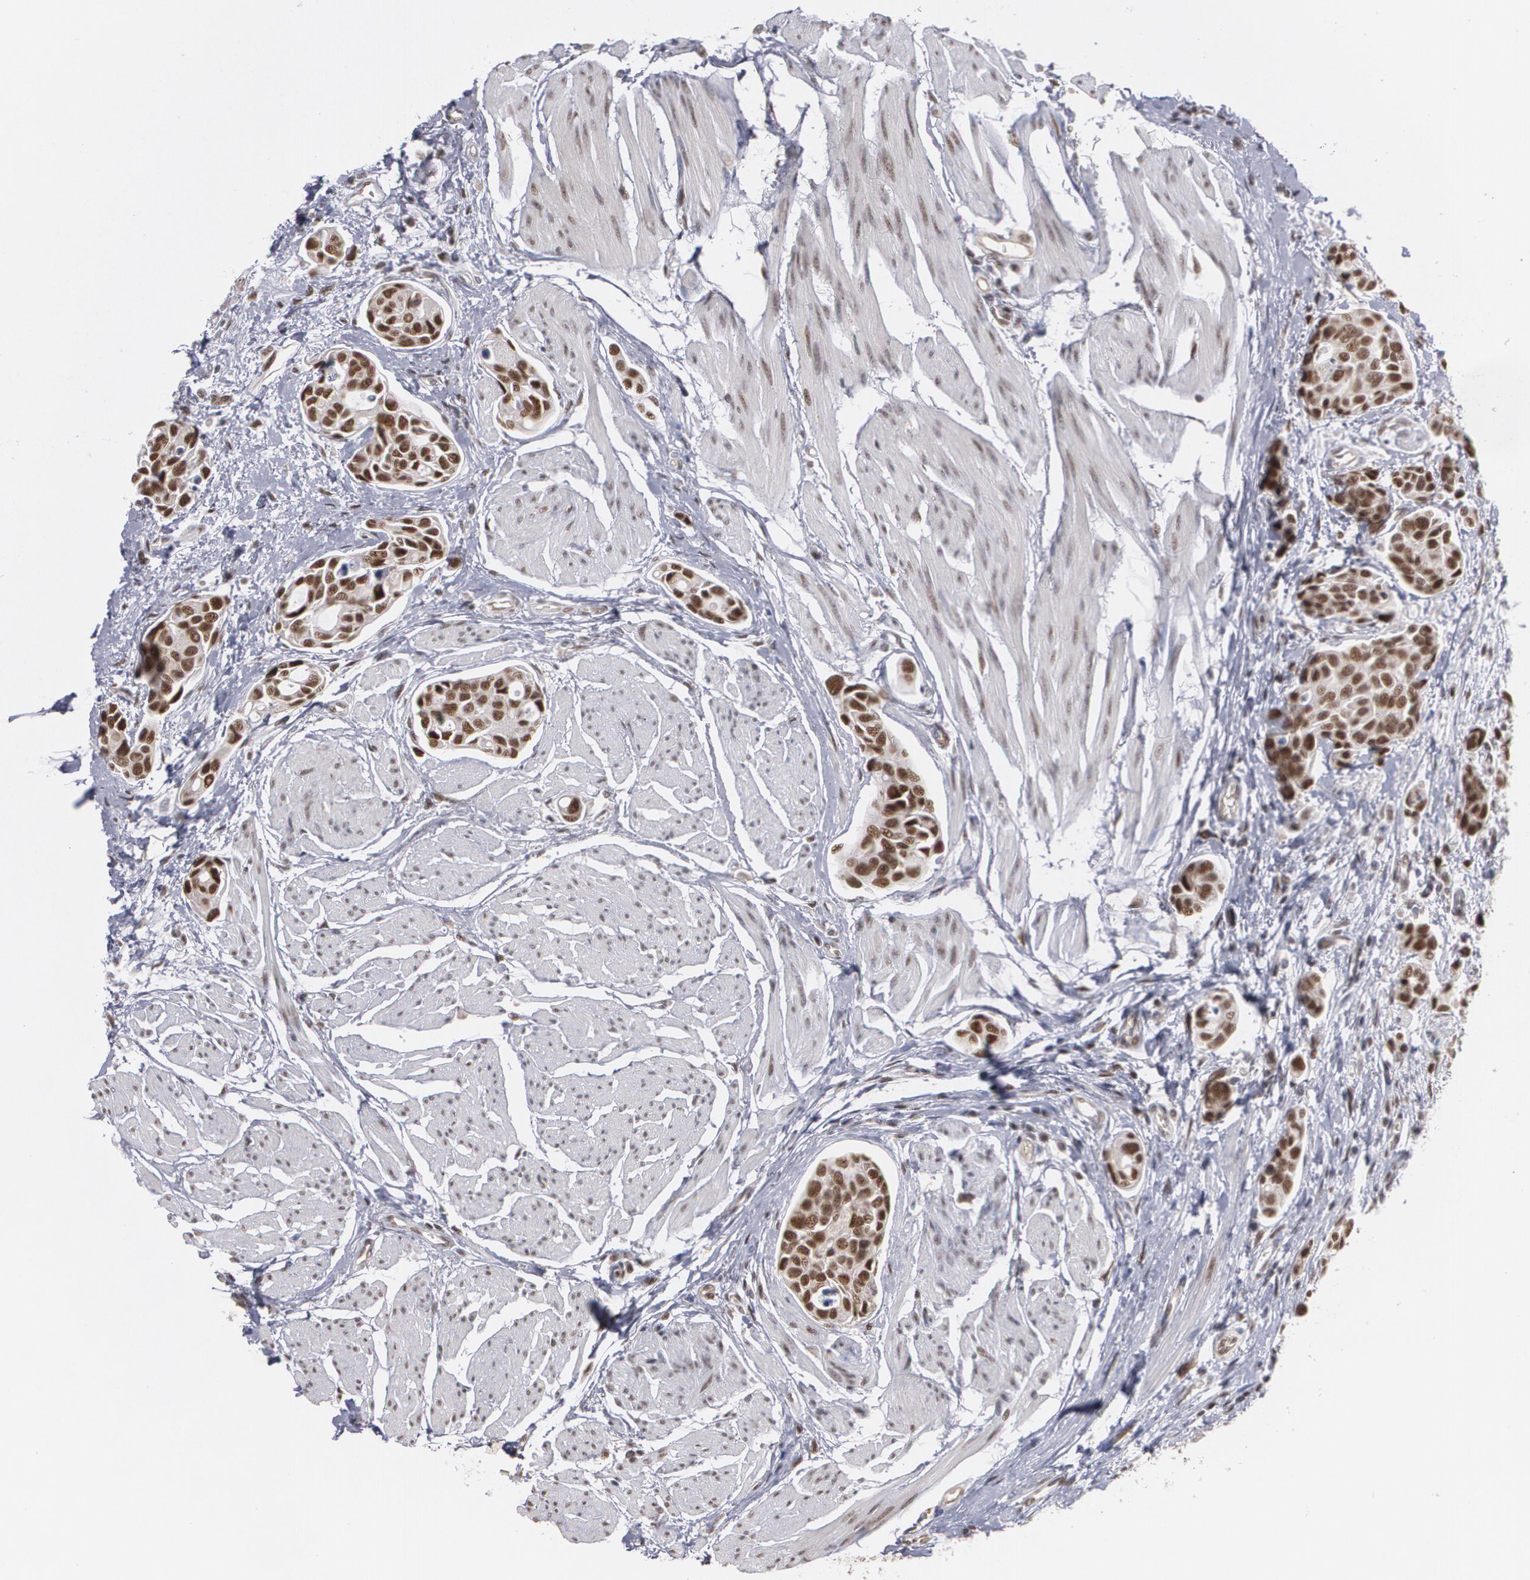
{"staining": {"intensity": "strong", "quantity": ">75%", "location": "nuclear"}, "tissue": "urothelial cancer", "cell_type": "Tumor cells", "image_type": "cancer", "snomed": [{"axis": "morphology", "description": "Urothelial carcinoma, High grade"}, {"axis": "topography", "description": "Urinary bladder"}], "caption": "Immunohistochemistry (IHC) micrograph of neoplastic tissue: human high-grade urothelial carcinoma stained using immunohistochemistry reveals high levels of strong protein expression localized specifically in the nuclear of tumor cells, appearing as a nuclear brown color.", "gene": "ZNF75A", "patient": {"sex": "male", "age": 78}}